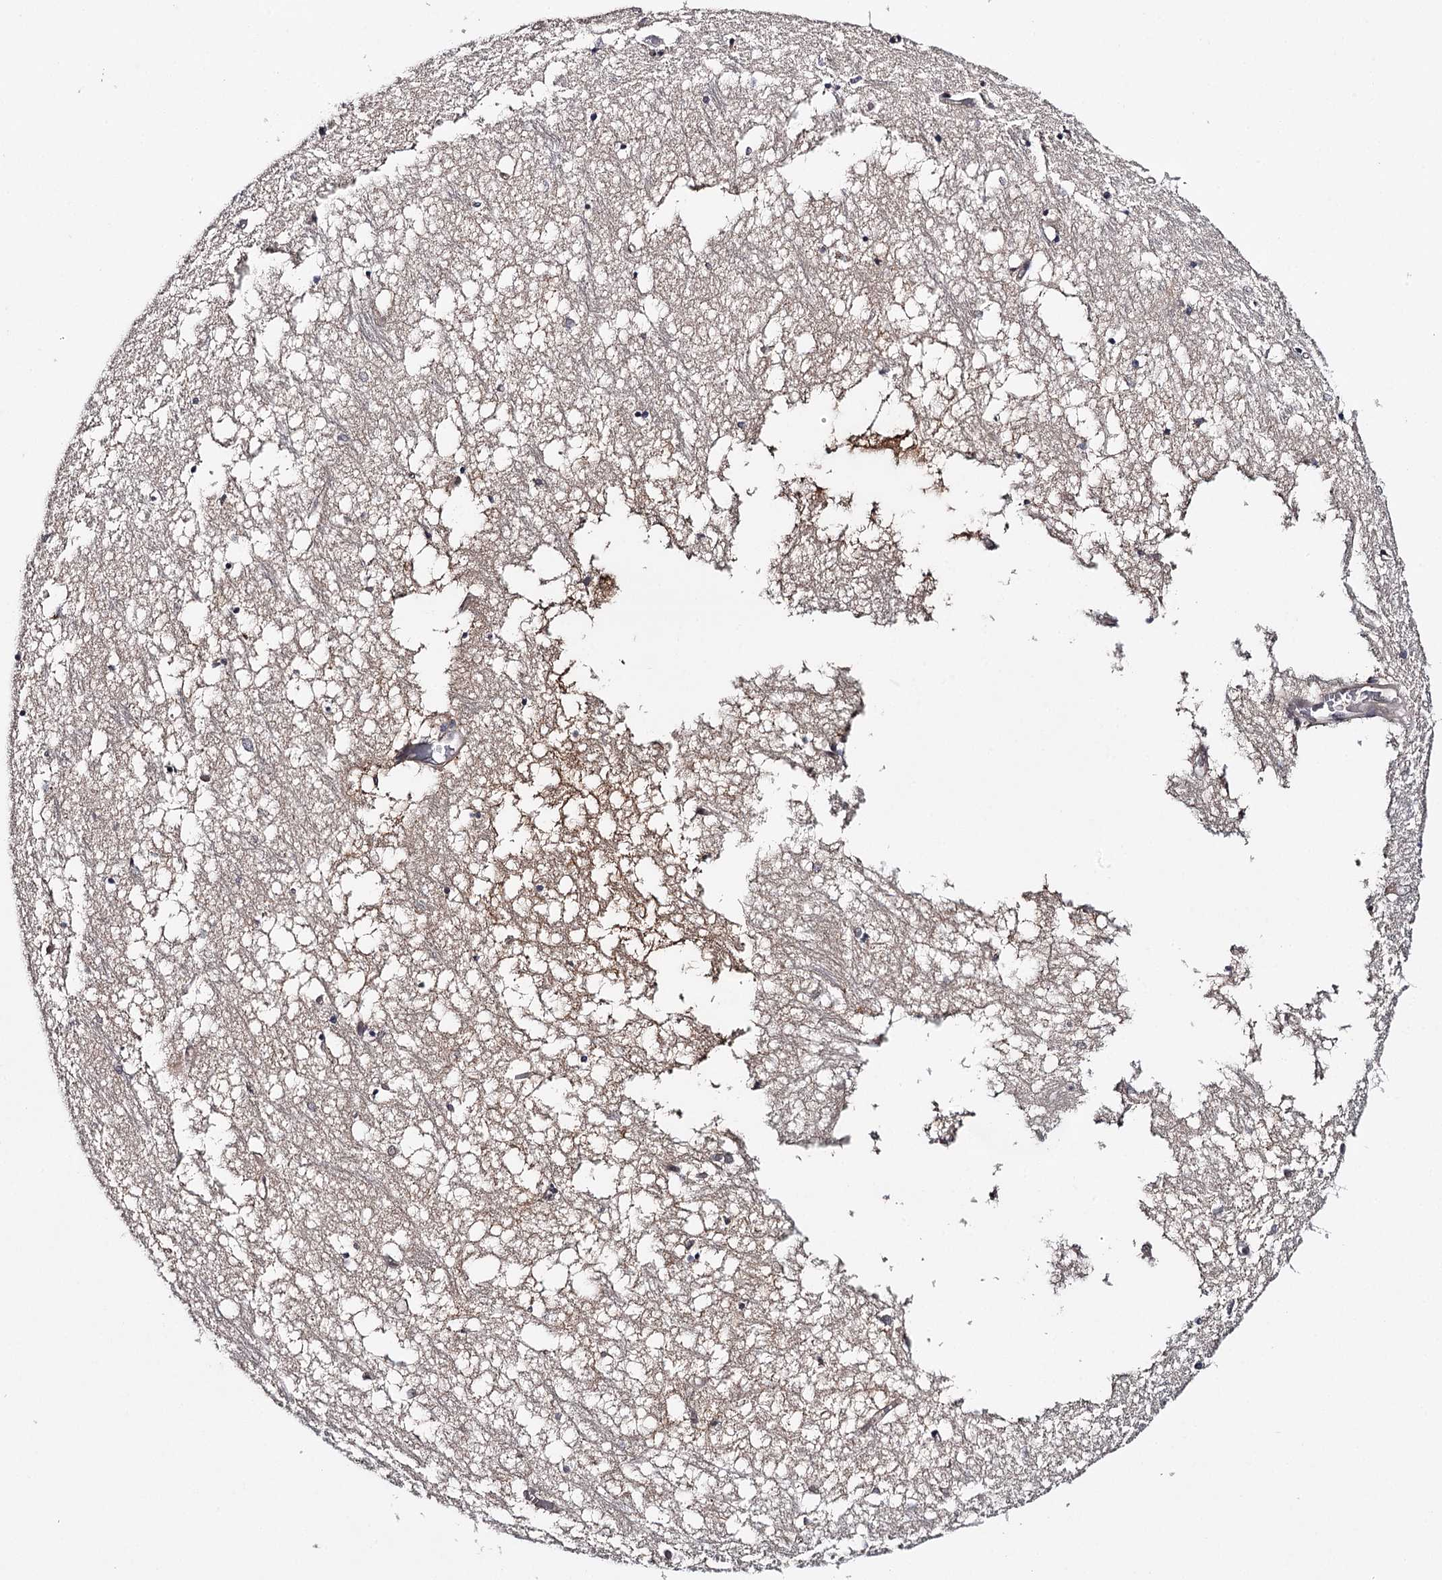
{"staining": {"intensity": "negative", "quantity": "none", "location": "none"}, "tissue": "hippocampus", "cell_type": "Glial cells", "image_type": "normal", "snomed": [{"axis": "morphology", "description": "Normal tissue, NOS"}, {"axis": "topography", "description": "Hippocampus"}], "caption": "Micrograph shows no significant protein expression in glial cells of unremarkable hippocampus.", "gene": "GTSF1", "patient": {"sex": "male", "age": 70}}